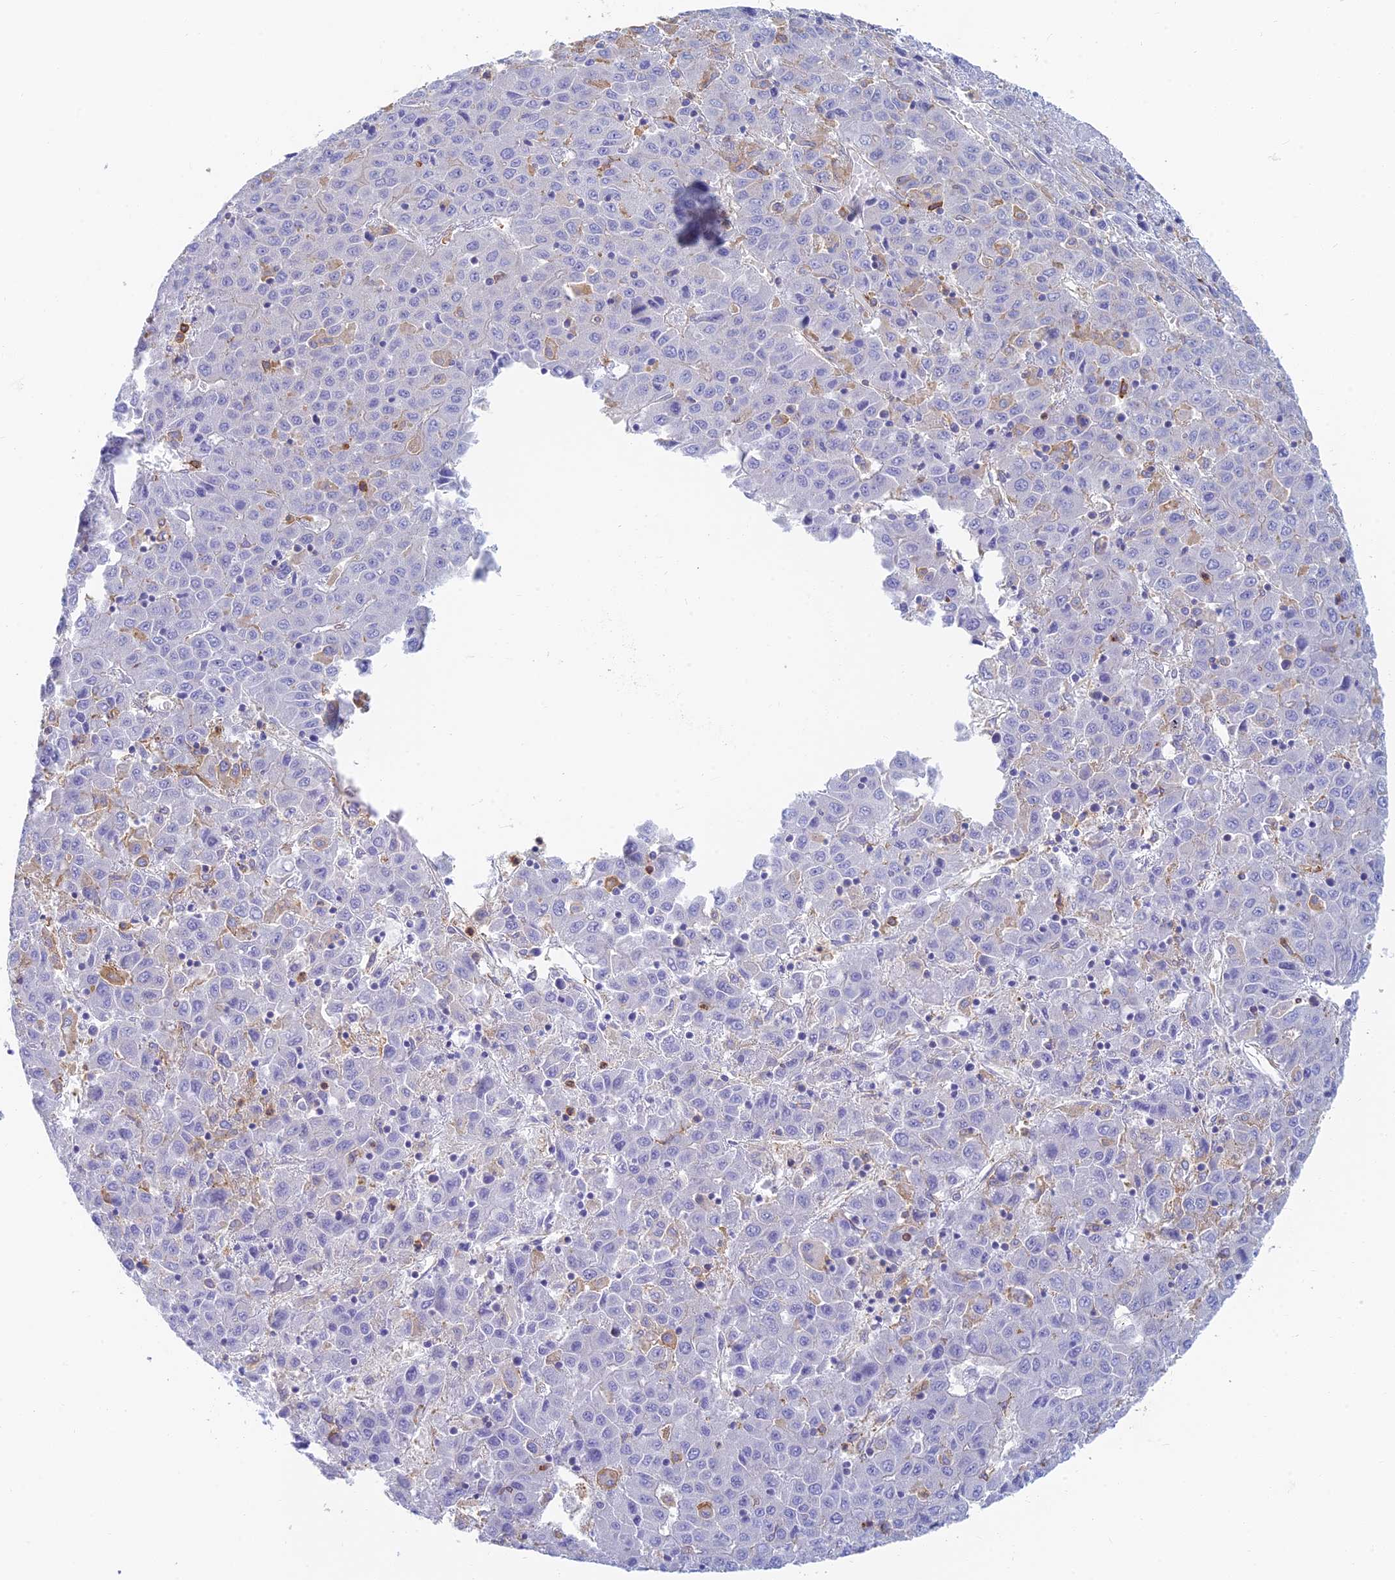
{"staining": {"intensity": "negative", "quantity": "none", "location": "none"}, "tissue": "liver cancer", "cell_type": "Tumor cells", "image_type": "cancer", "snomed": [{"axis": "morphology", "description": "Carcinoma, Hepatocellular, NOS"}, {"axis": "topography", "description": "Liver"}], "caption": "DAB immunohistochemical staining of human liver cancer shows no significant positivity in tumor cells.", "gene": "STRN4", "patient": {"sex": "female", "age": 53}}